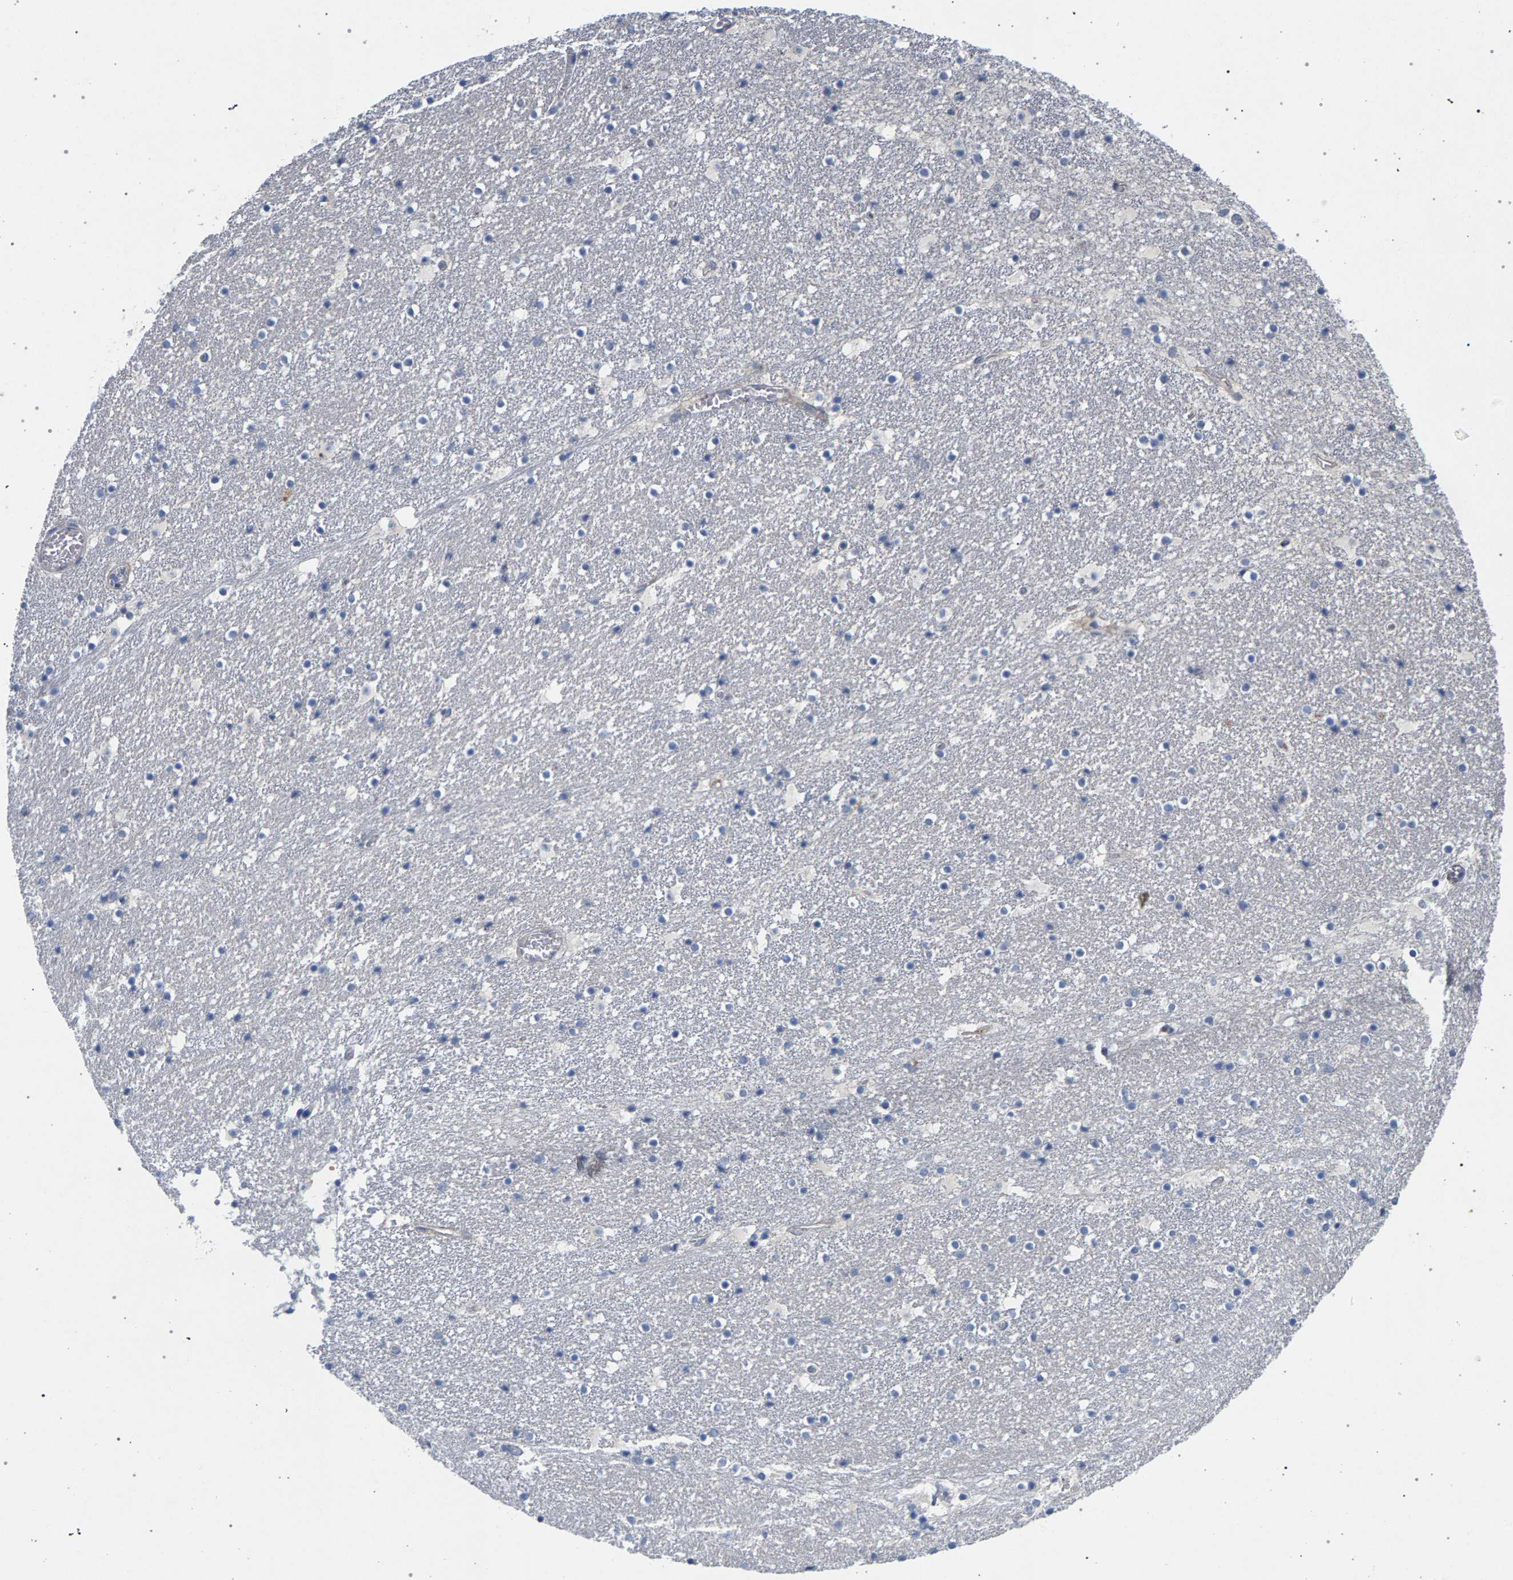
{"staining": {"intensity": "negative", "quantity": "none", "location": "none"}, "tissue": "caudate", "cell_type": "Glial cells", "image_type": "normal", "snomed": [{"axis": "morphology", "description": "Normal tissue, NOS"}, {"axis": "topography", "description": "Lateral ventricle wall"}], "caption": "Immunohistochemistry image of benign caudate stained for a protein (brown), which shows no positivity in glial cells.", "gene": "MAMDC2", "patient": {"sex": "male", "age": 45}}